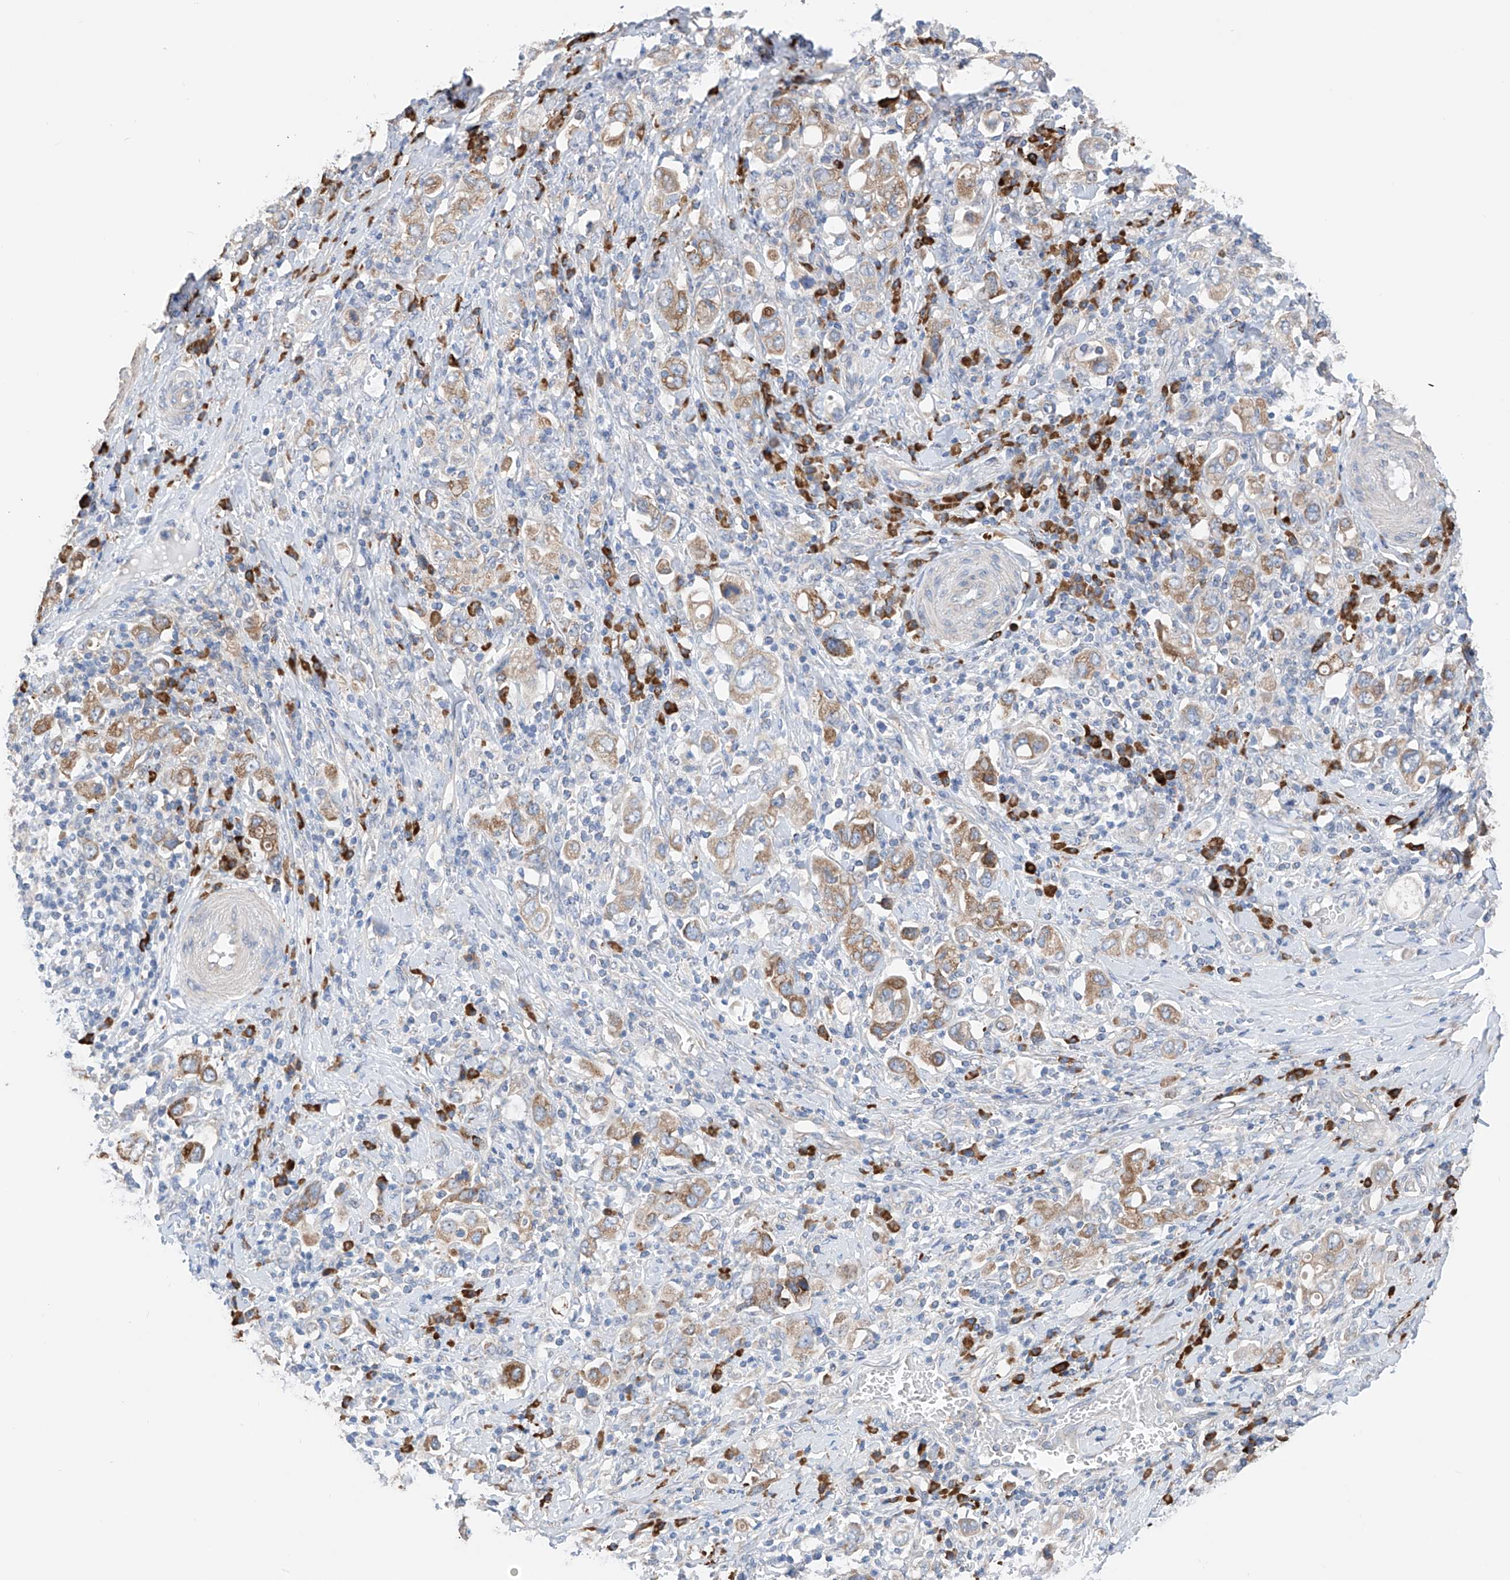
{"staining": {"intensity": "moderate", "quantity": ">75%", "location": "cytoplasmic/membranous"}, "tissue": "stomach cancer", "cell_type": "Tumor cells", "image_type": "cancer", "snomed": [{"axis": "morphology", "description": "Adenocarcinoma, NOS"}, {"axis": "topography", "description": "Stomach, upper"}], "caption": "A high-resolution photomicrograph shows immunohistochemistry staining of stomach cancer (adenocarcinoma), which shows moderate cytoplasmic/membranous staining in approximately >75% of tumor cells.", "gene": "REC8", "patient": {"sex": "male", "age": 62}}